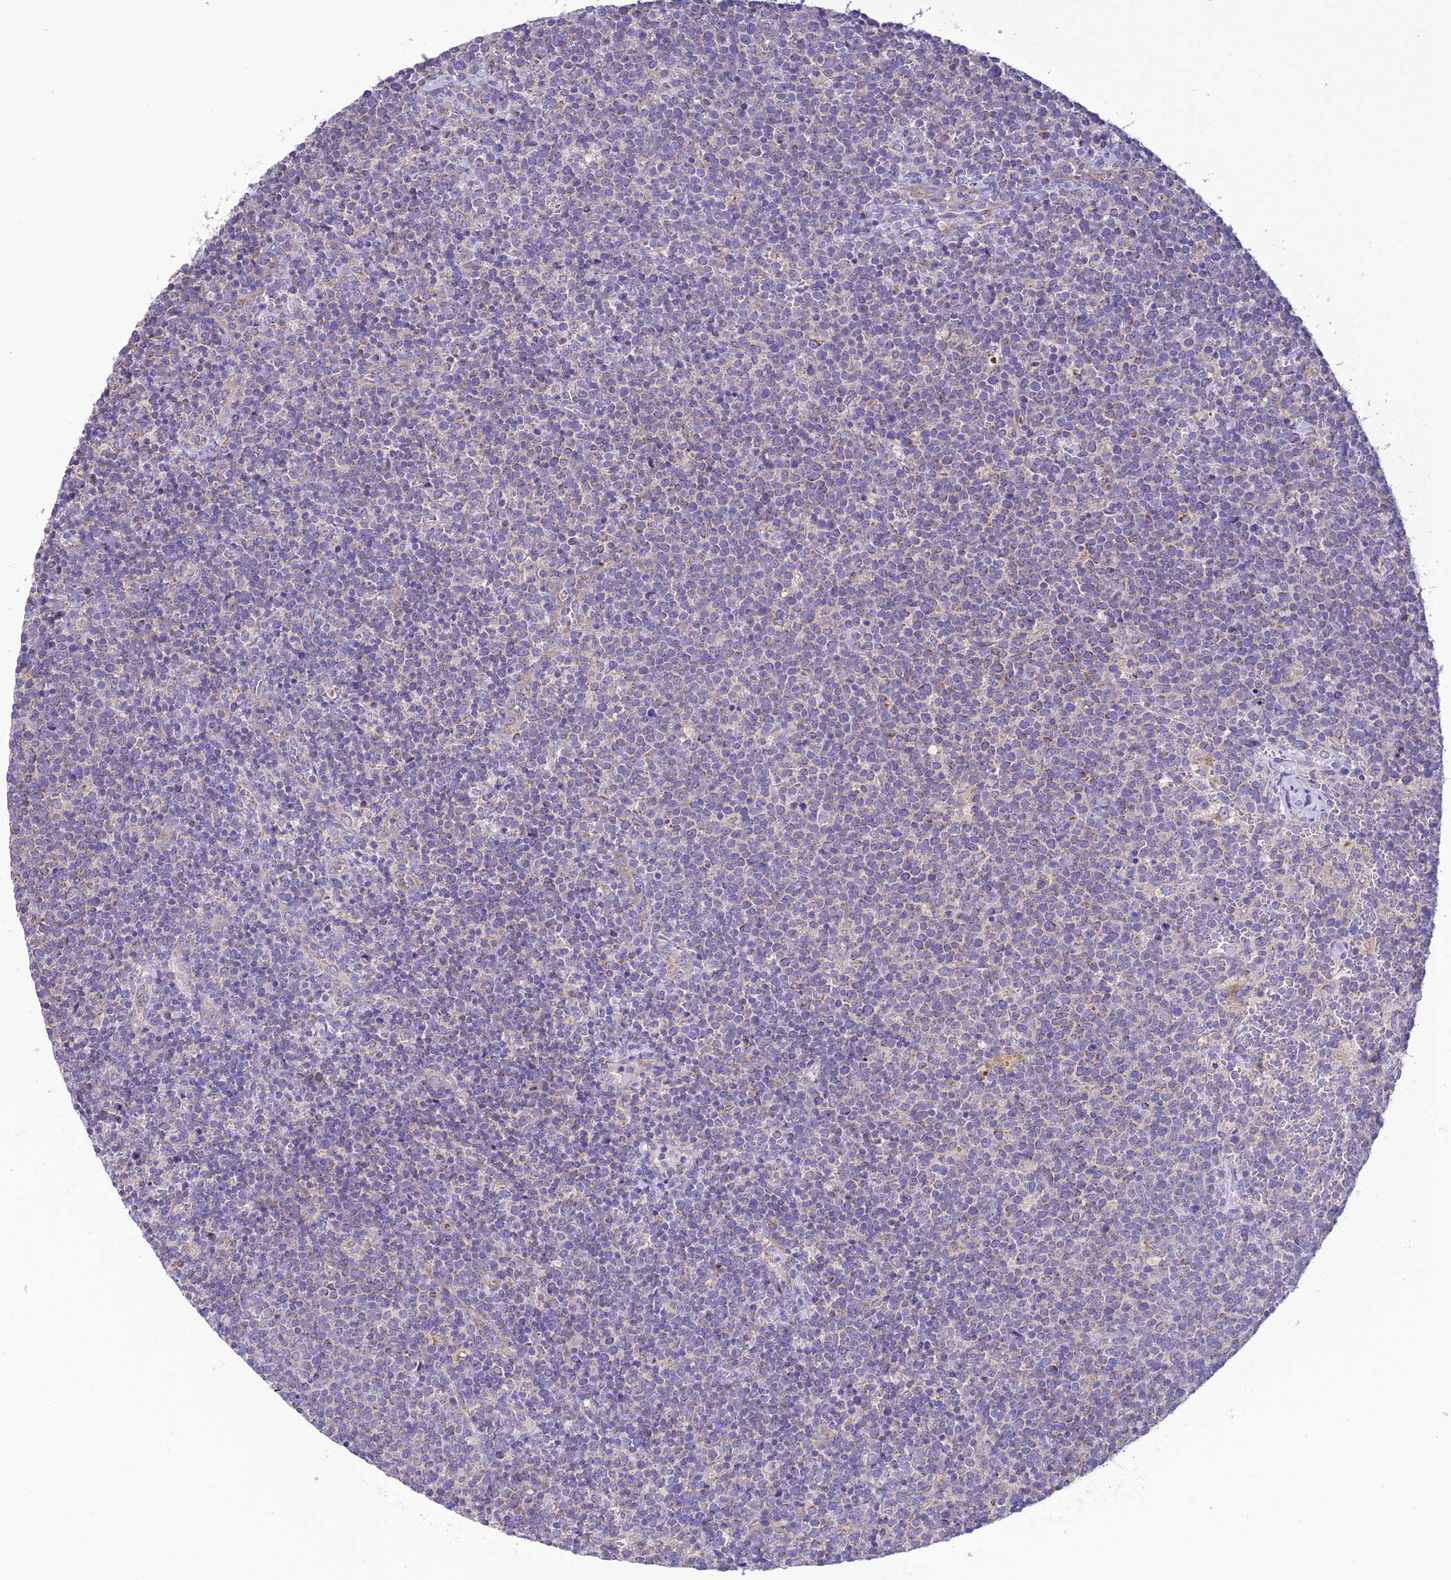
{"staining": {"intensity": "weak", "quantity": "25%-75%", "location": "cytoplasmic/membranous"}, "tissue": "lymphoma", "cell_type": "Tumor cells", "image_type": "cancer", "snomed": [{"axis": "morphology", "description": "Malignant lymphoma, non-Hodgkin's type, High grade"}, {"axis": "topography", "description": "Lymph node"}], "caption": "Human lymphoma stained for a protein (brown) demonstrates weak cytoplasmic/membranous positive expression in about 25%-75% of tumor cells.", "gene": "MAP3K12", "patient": {"sex": "male", "age": 61}}